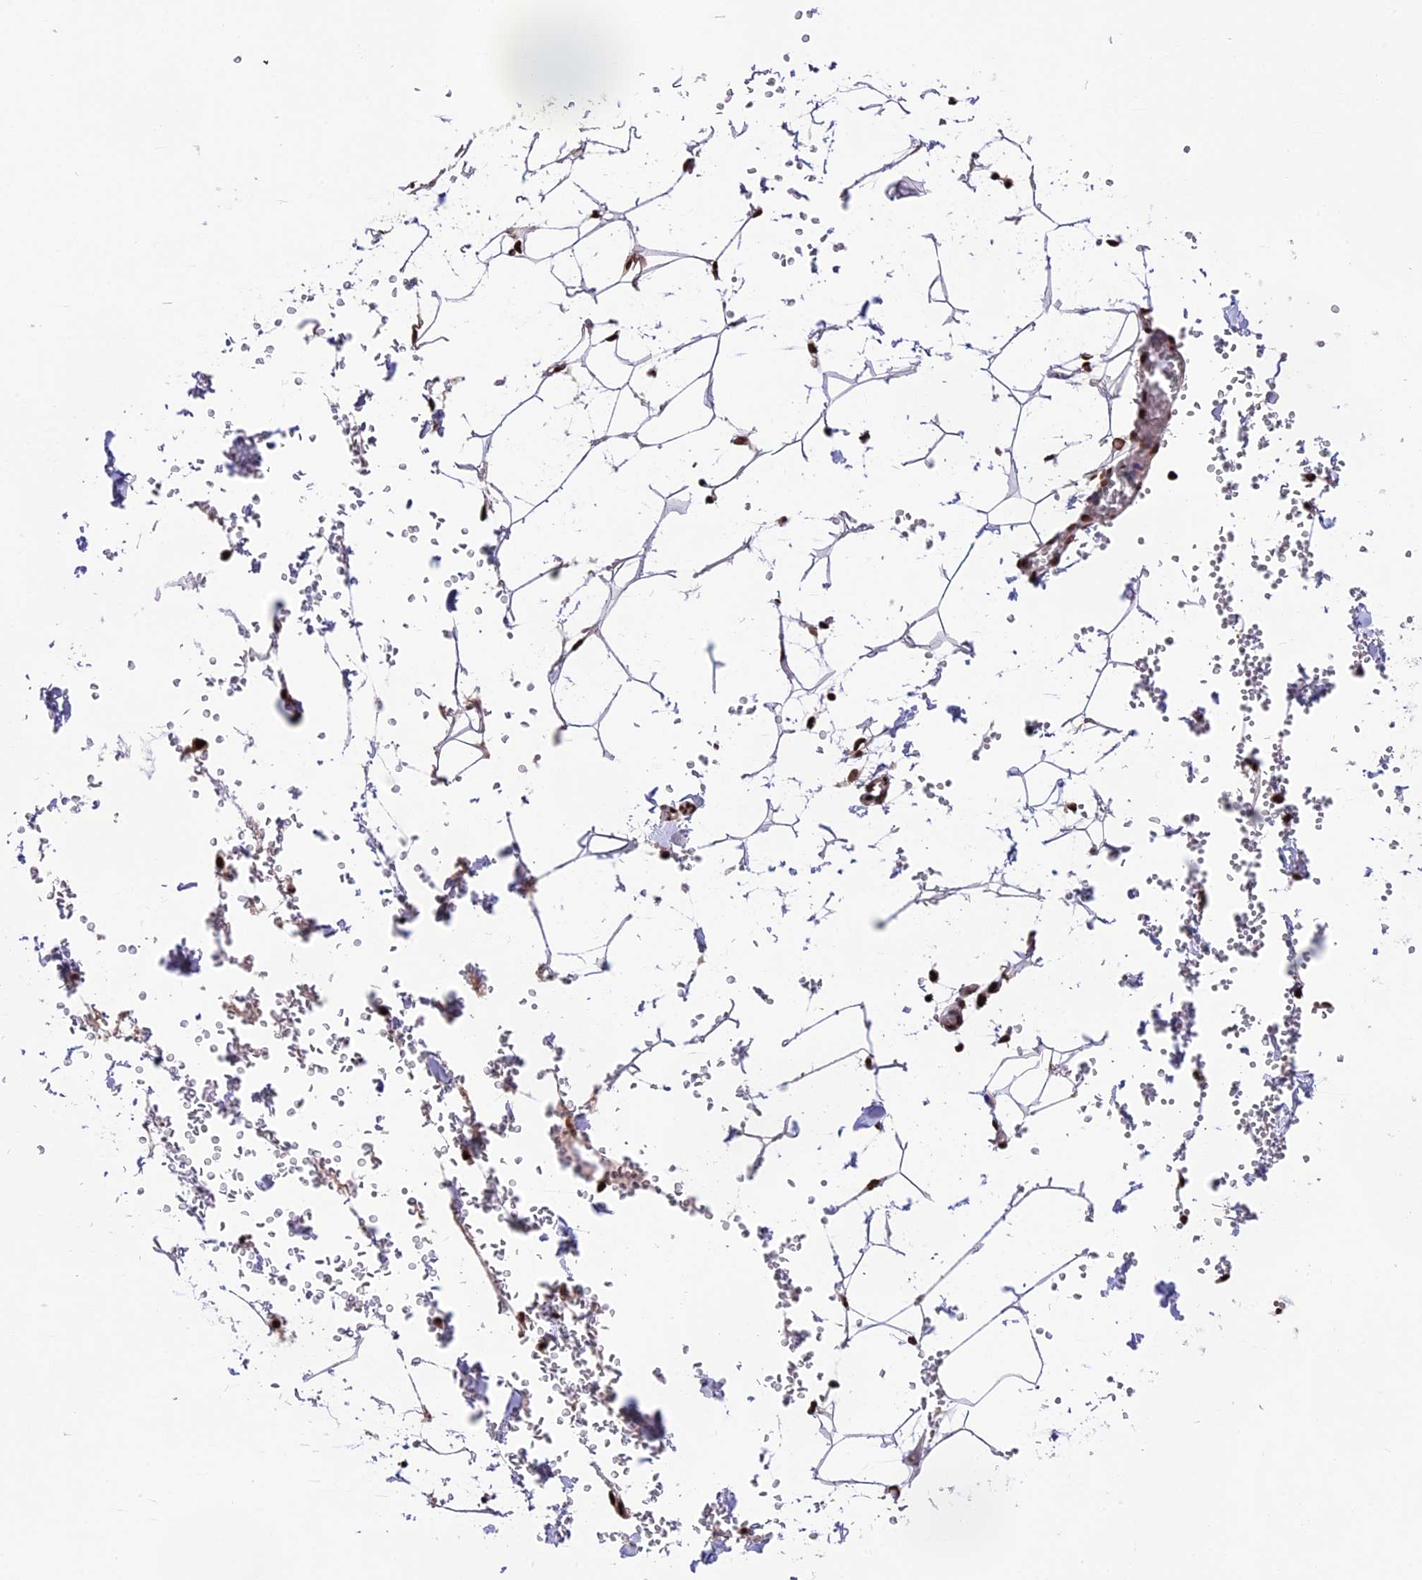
{"staining": {"intensity": "moderate", "quantity": ">75%", "location": "nuclear"}, "tissue": "adipose tissue", "cell_type": "Adipocytes", "image_type": "normal", "snomed": [{"axis": "morphology", "description": "Normal tissue, NOS"}, {"axis": "topography", "description": "Gallbladder"}, {"axis": "topography", "description": "Peripheral nerve tissue"}], "caption": "Immunohistochemical staining of benign adipose tissue exhibits medium levels of moderate nuclear staining in about >75% of adipocytes.", "gene": "POLR3E", "patient": {"sex": "male", "age": 38}}